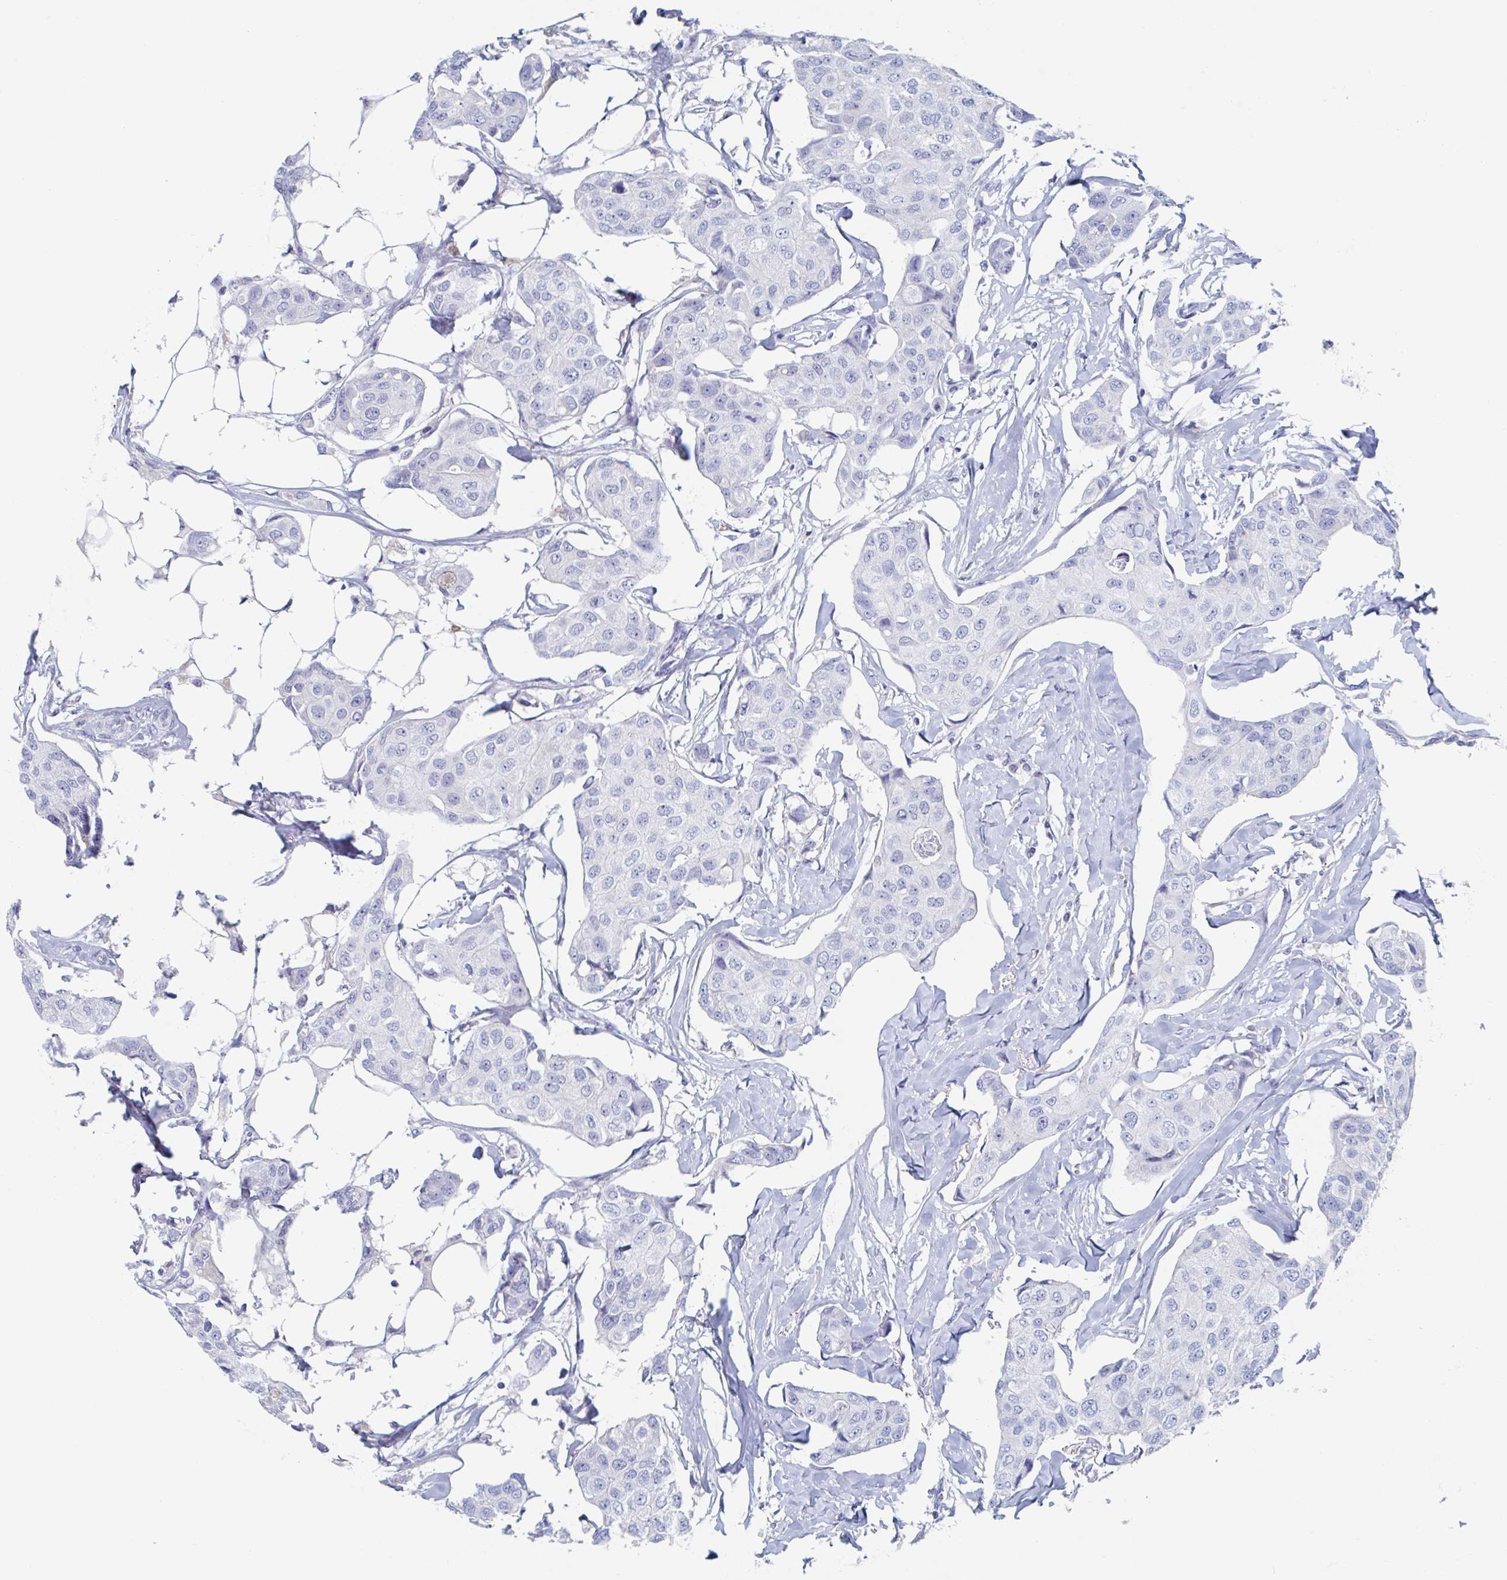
{"staining": {"intensity": "negative", "quantity": "none", "location": "none"}, "tissue": "breast cancer", "cell_type": "Tumor cells", "image_type": "cancer", "snomed": [{"axis": "morphology", "description": "Duct carcinoma"}, {"axis": "topography", "description": "Breast"}, {"axis": "topography", "description": "Lymph node"}], "caption": "The immunohistochemistry micrograph has no significant positivity in tumor cells of breast cancer (infiltrating ductal carcinoma) tissue.", "gene": "NT5C3B", "patient": {"sex": "female", "age": 80}}